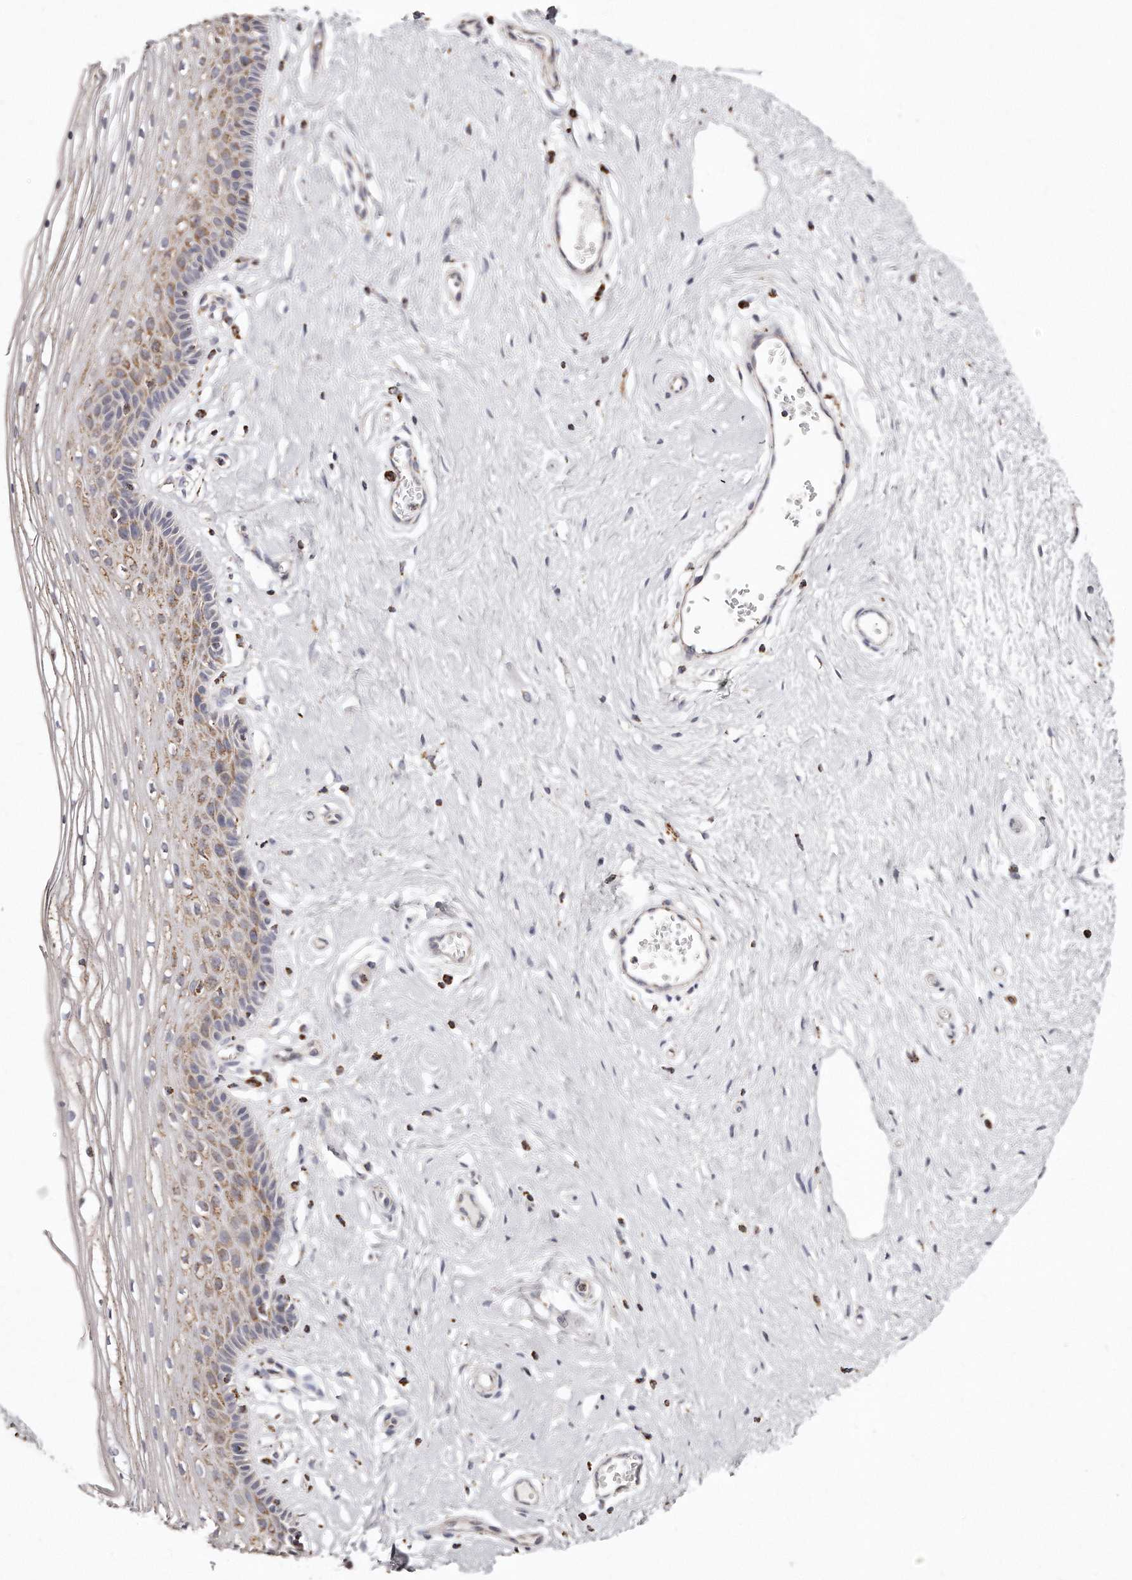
{"staining": {"intensity": "moderate", "quantity": "25%-75%", "location": "cytoplasmic/membranous"}, "tissue": "vagina", "cell_type": "Squamous epithelial cells", "image_type": "normal", "snomed": [{"axis": "morphology", "description": "Normal tissue, NOS"}, {"axis": "topography", "description": "Vagina"}], "caption": "This histopathology image displays immunohistochemistry staining of normal human vagina, with medium moderate cytoplasmic/membranous staining in approximately 25%-75% of squamous epithelial cells.", "gene": "RTKN", "patient": {"sex": "female", "age": 46}}